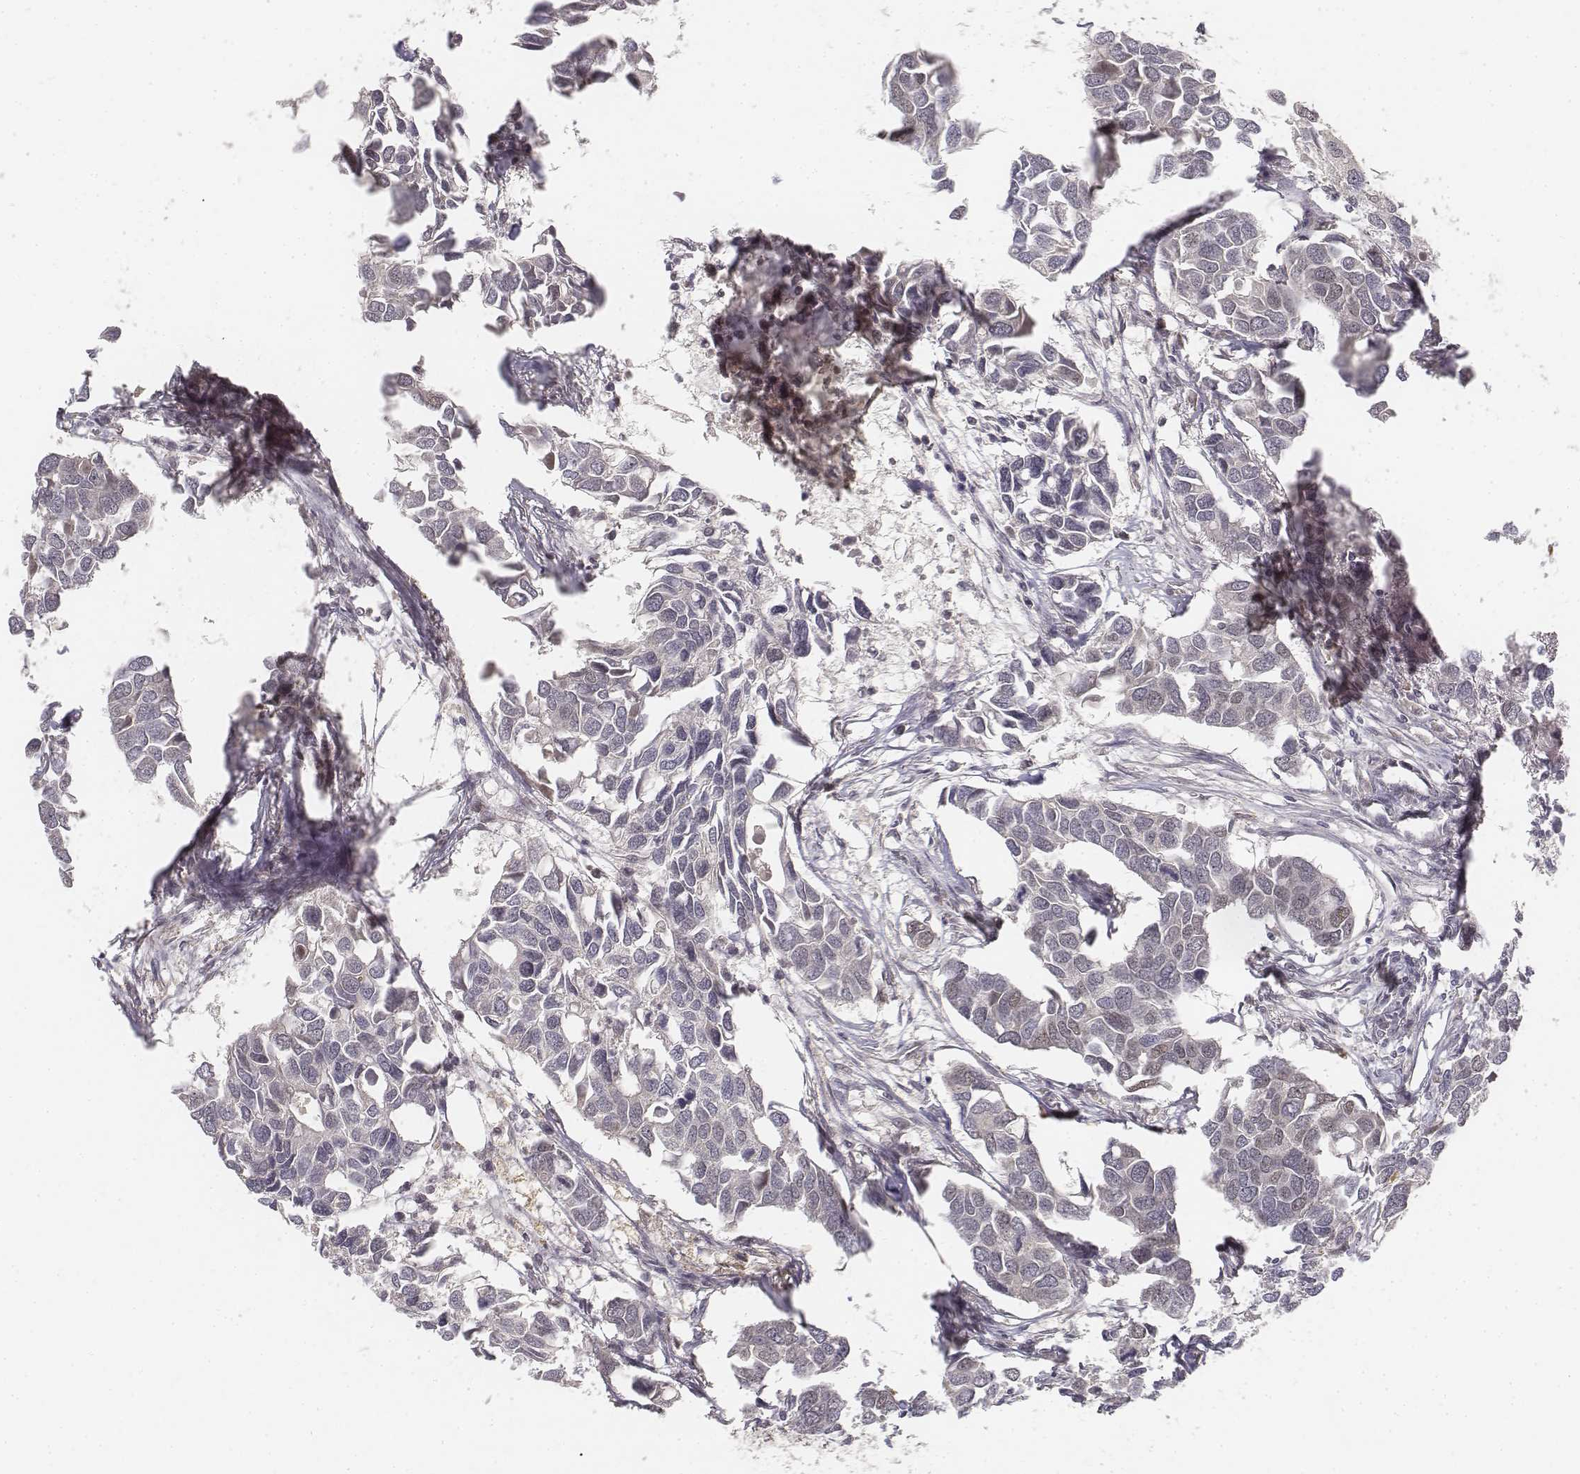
{"staining": {"intensity": "negative", "quantity": "none", "location": "none"}, "tissue": "breast cancer", "cell_type": "Tumor cells", "image_type": "cancer", "snomed": [{"axis": "morphology", "description": "Duct carcinoma"}, {"axis": "topography", "description": "Breast"}], "caption": "Tumor cells show no significant staining in breast cancer (infiltrating ductal carcinoma).", "gene": "FANCD2", "patient": {"sex": "female", "age": 83}}